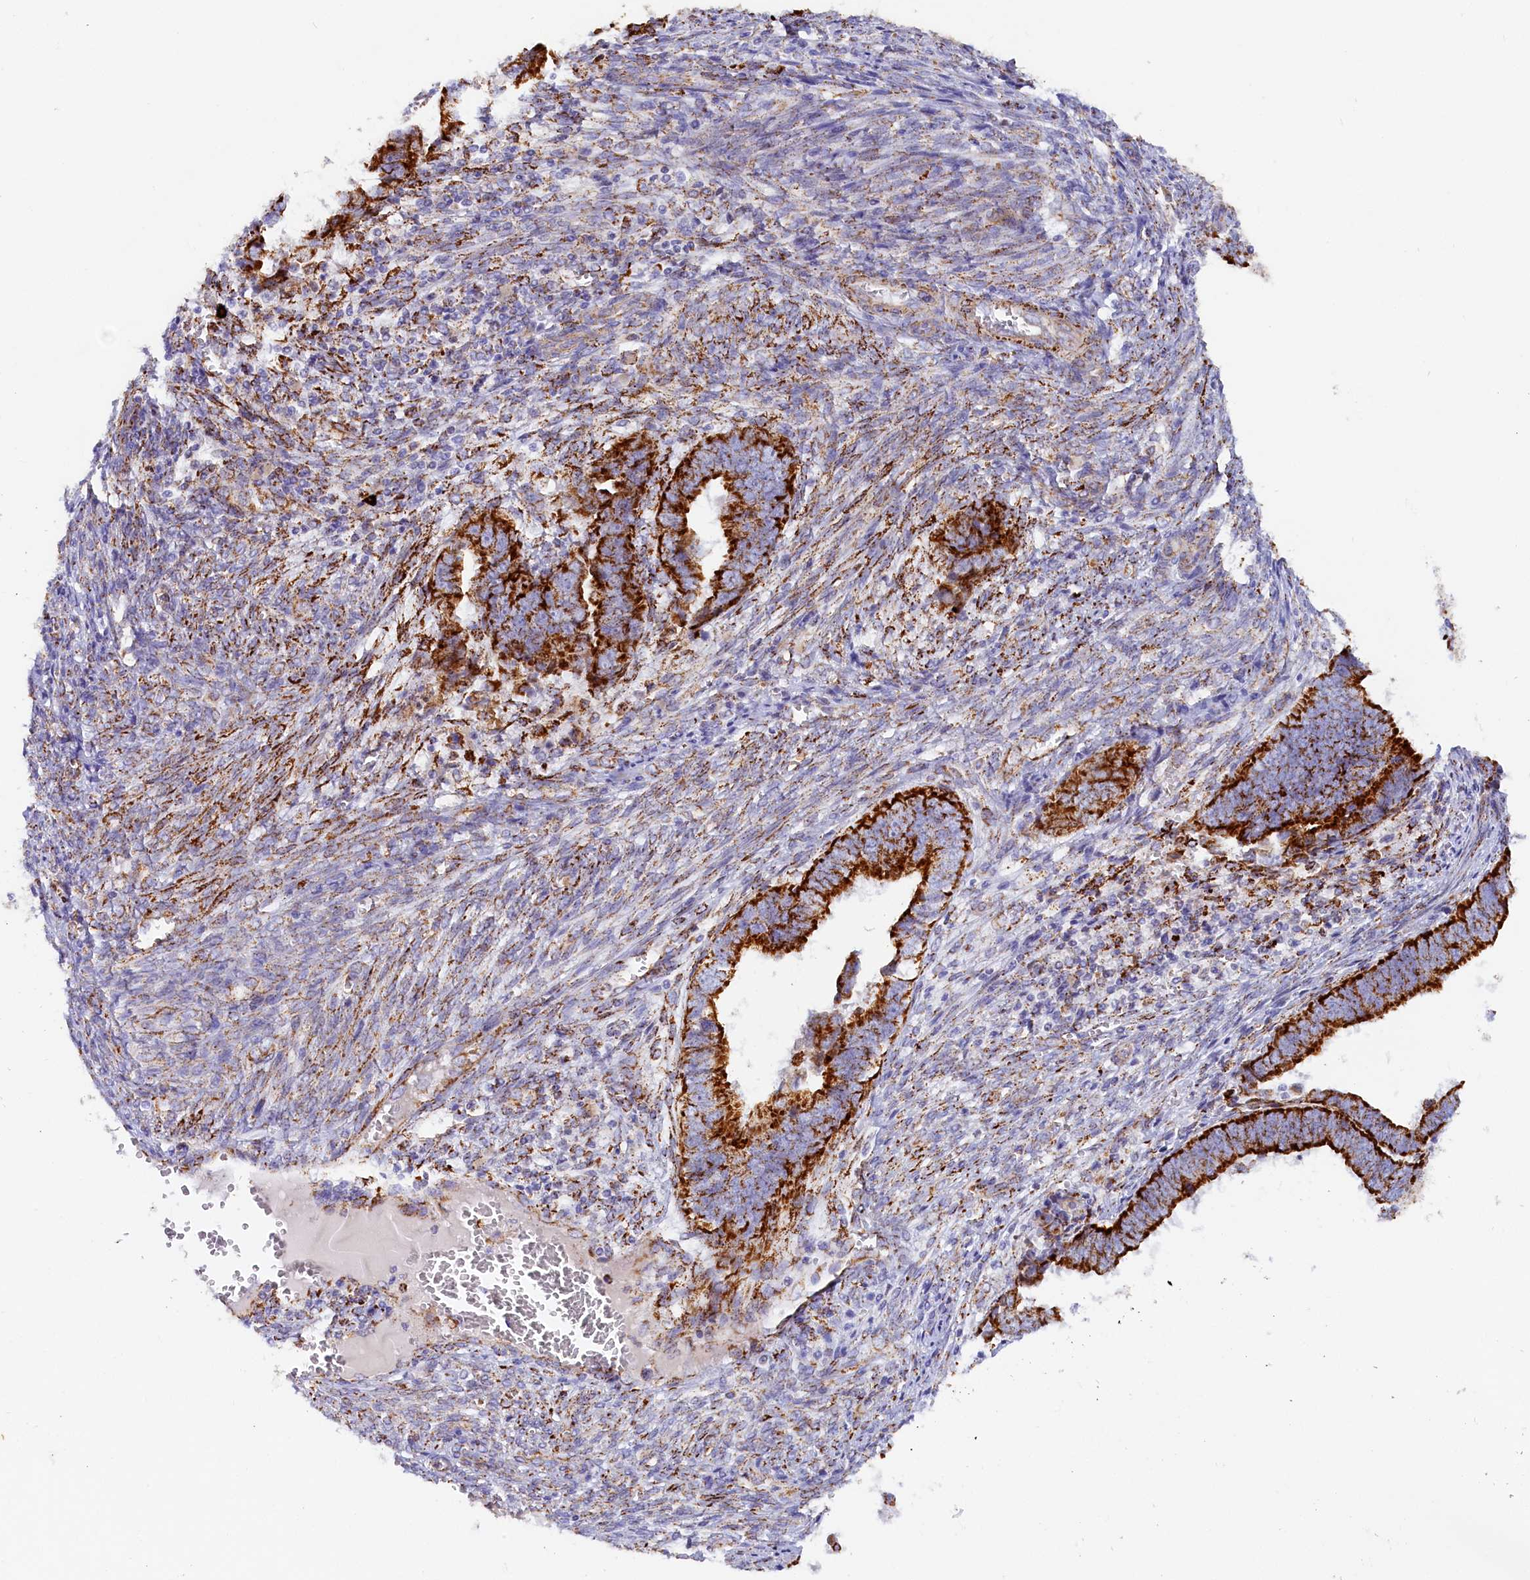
{"staining": {"intensity": "strong", "quantity": ">75%", "location": "cytoplasmic/membranous"}, "tissue": "endometrial cancer", "cell_type": "Tumor cells", "image_type": "cancer", "snomed": [{"axis": "morphology", "description": "Adenocarcinoma, NOS"}, {"axis": "topography", "description": "Endometrium"}], "caption": "This image demonstrates immunohistochemistry staining of endometrial cancer, with high strong cytoplasmic/membranous positivity in about >75% of tumor cells.", "gene": "AKTIP", "patient": {"sex": "female", "age": 75}}